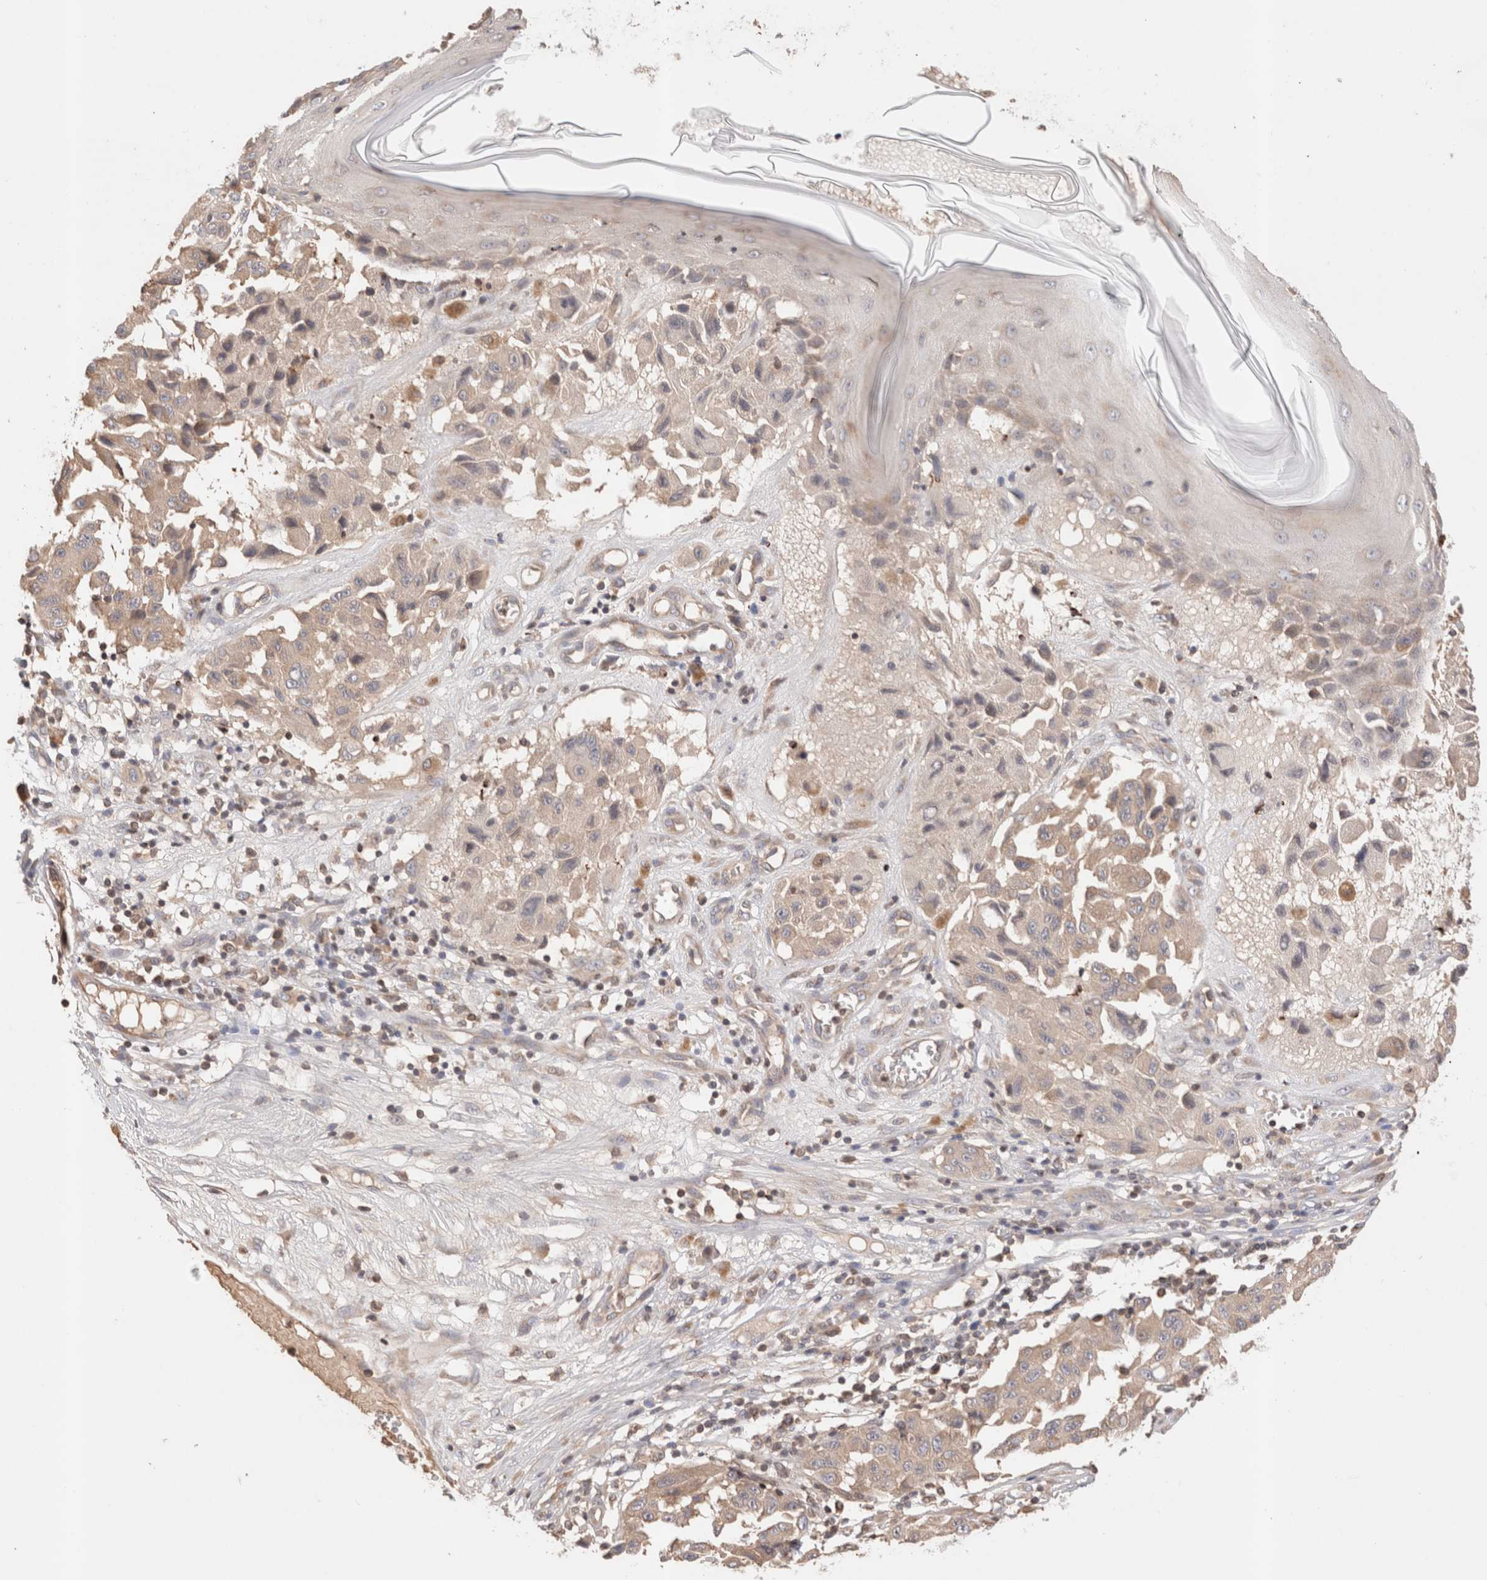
{"staining": {"intensity": "weak", "quantity": ">75%", "location": "cytoplasmic/membranous"}, "tissue": "melanoma", "cell_type": "Tumor cells", "image_type": "cancer", "snomed": [{"axis": "morphology", "description": "Malignant melanoma, NOS"}, {"axis": "topography", "description": "Skin"}], "caption": "An image of malignant melanoma stained for a protein reveals weak cytoplasmic/membranous brown staining in tumor cells.", "gene": "SIKE1", "patient": {"sex": "male", "age": 30}}